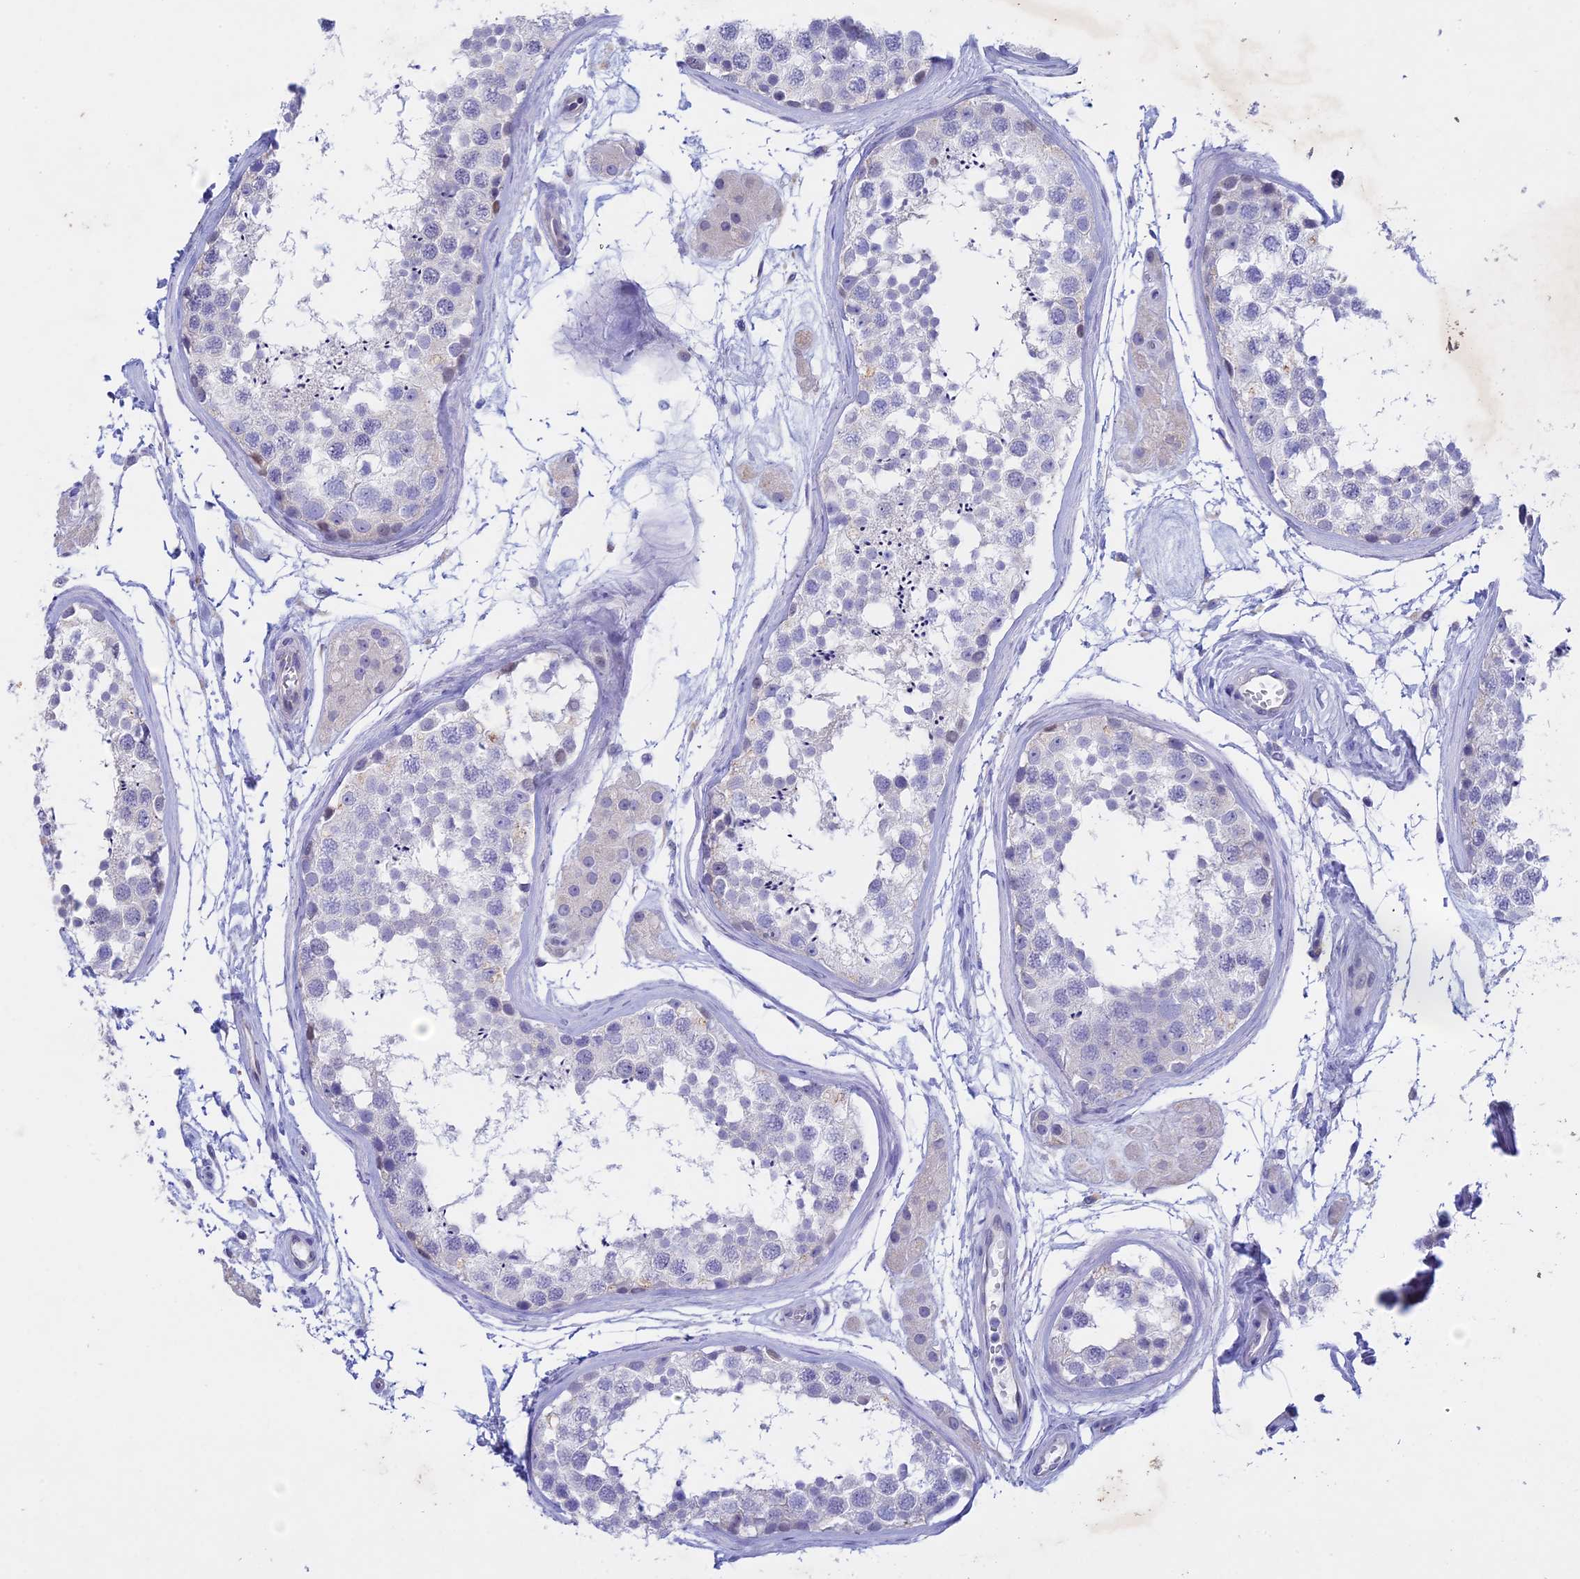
{"staining": {"intensity": "negative", "quantity": "none", "location": "none"}, "tissue": "testis", "cell_type": "Cells in seminiferous ducts", "image_type": "normal", "snomed": [{"axis": "morphology", "description": "Normal tissue, NOS"}, {"axis": "topography", "description": "Testis"}], "caption": "This is an immunohistochemistry micrograph of benign testis. There is no staining in cells in seminiferous ducts.", "gene": "BTBD19", "patient": {"sex": "male", "age": 56}}